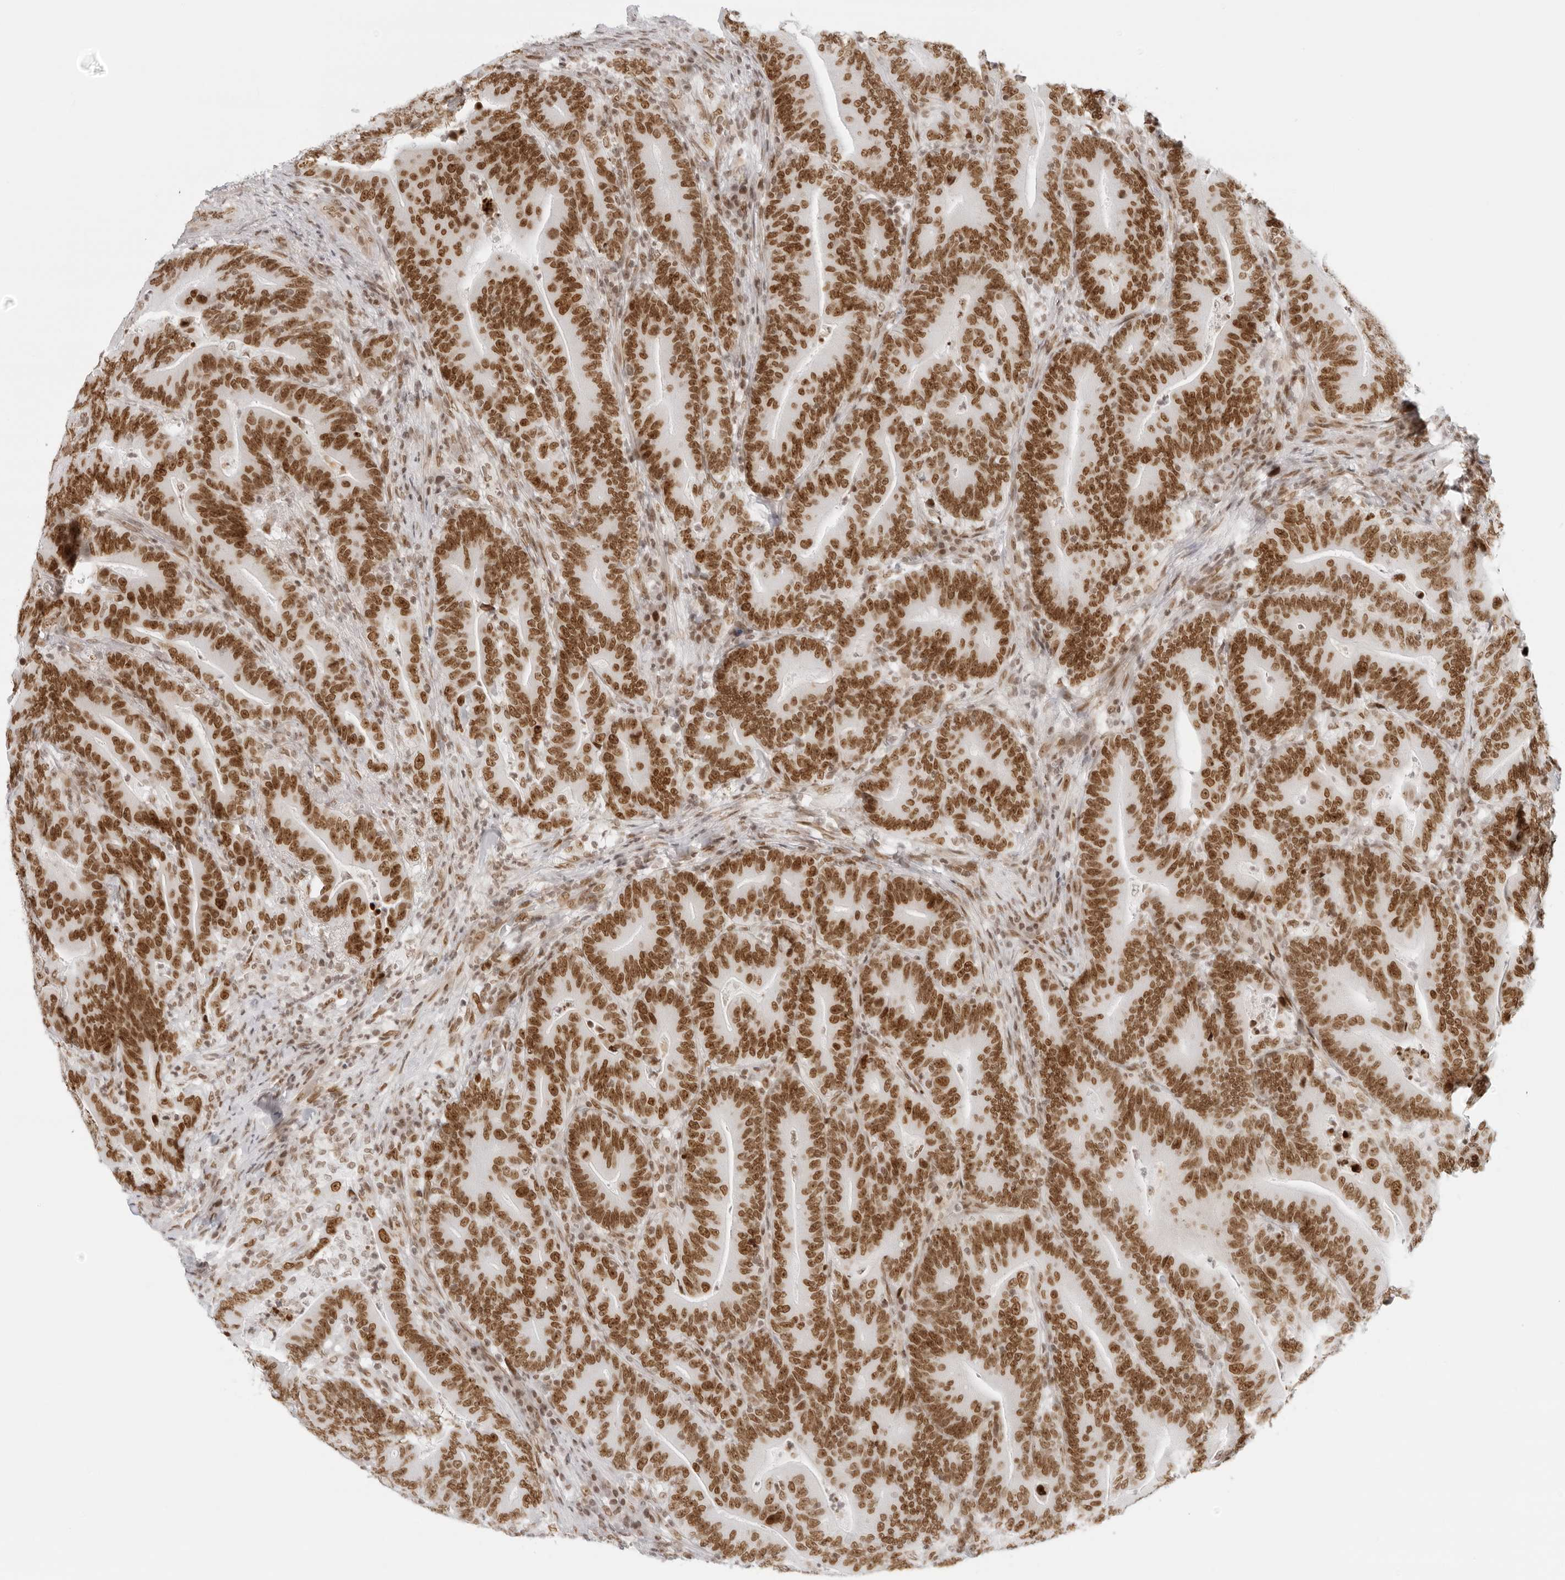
{"staining": {"intensity": "strong", "quantity": ">75%", "location": "nuclear"}, "tissue": "colorectal cancer", "cell_type": "Tumor cells", "image_type": "cancer", "snomed": [{"axis": "morphology", "description": "Adenocarcinoma, NOS"}, {"axis": "topography", "description": "Colon"}], "caption": "Colorectal cancer (adenocarcinoma) stained for a protein (brown) reveals strong nuclear positive staining in approximately >75% of tumor cells.", "gene": "RCC1", "patient": {"sex": "female", "age": 66}}